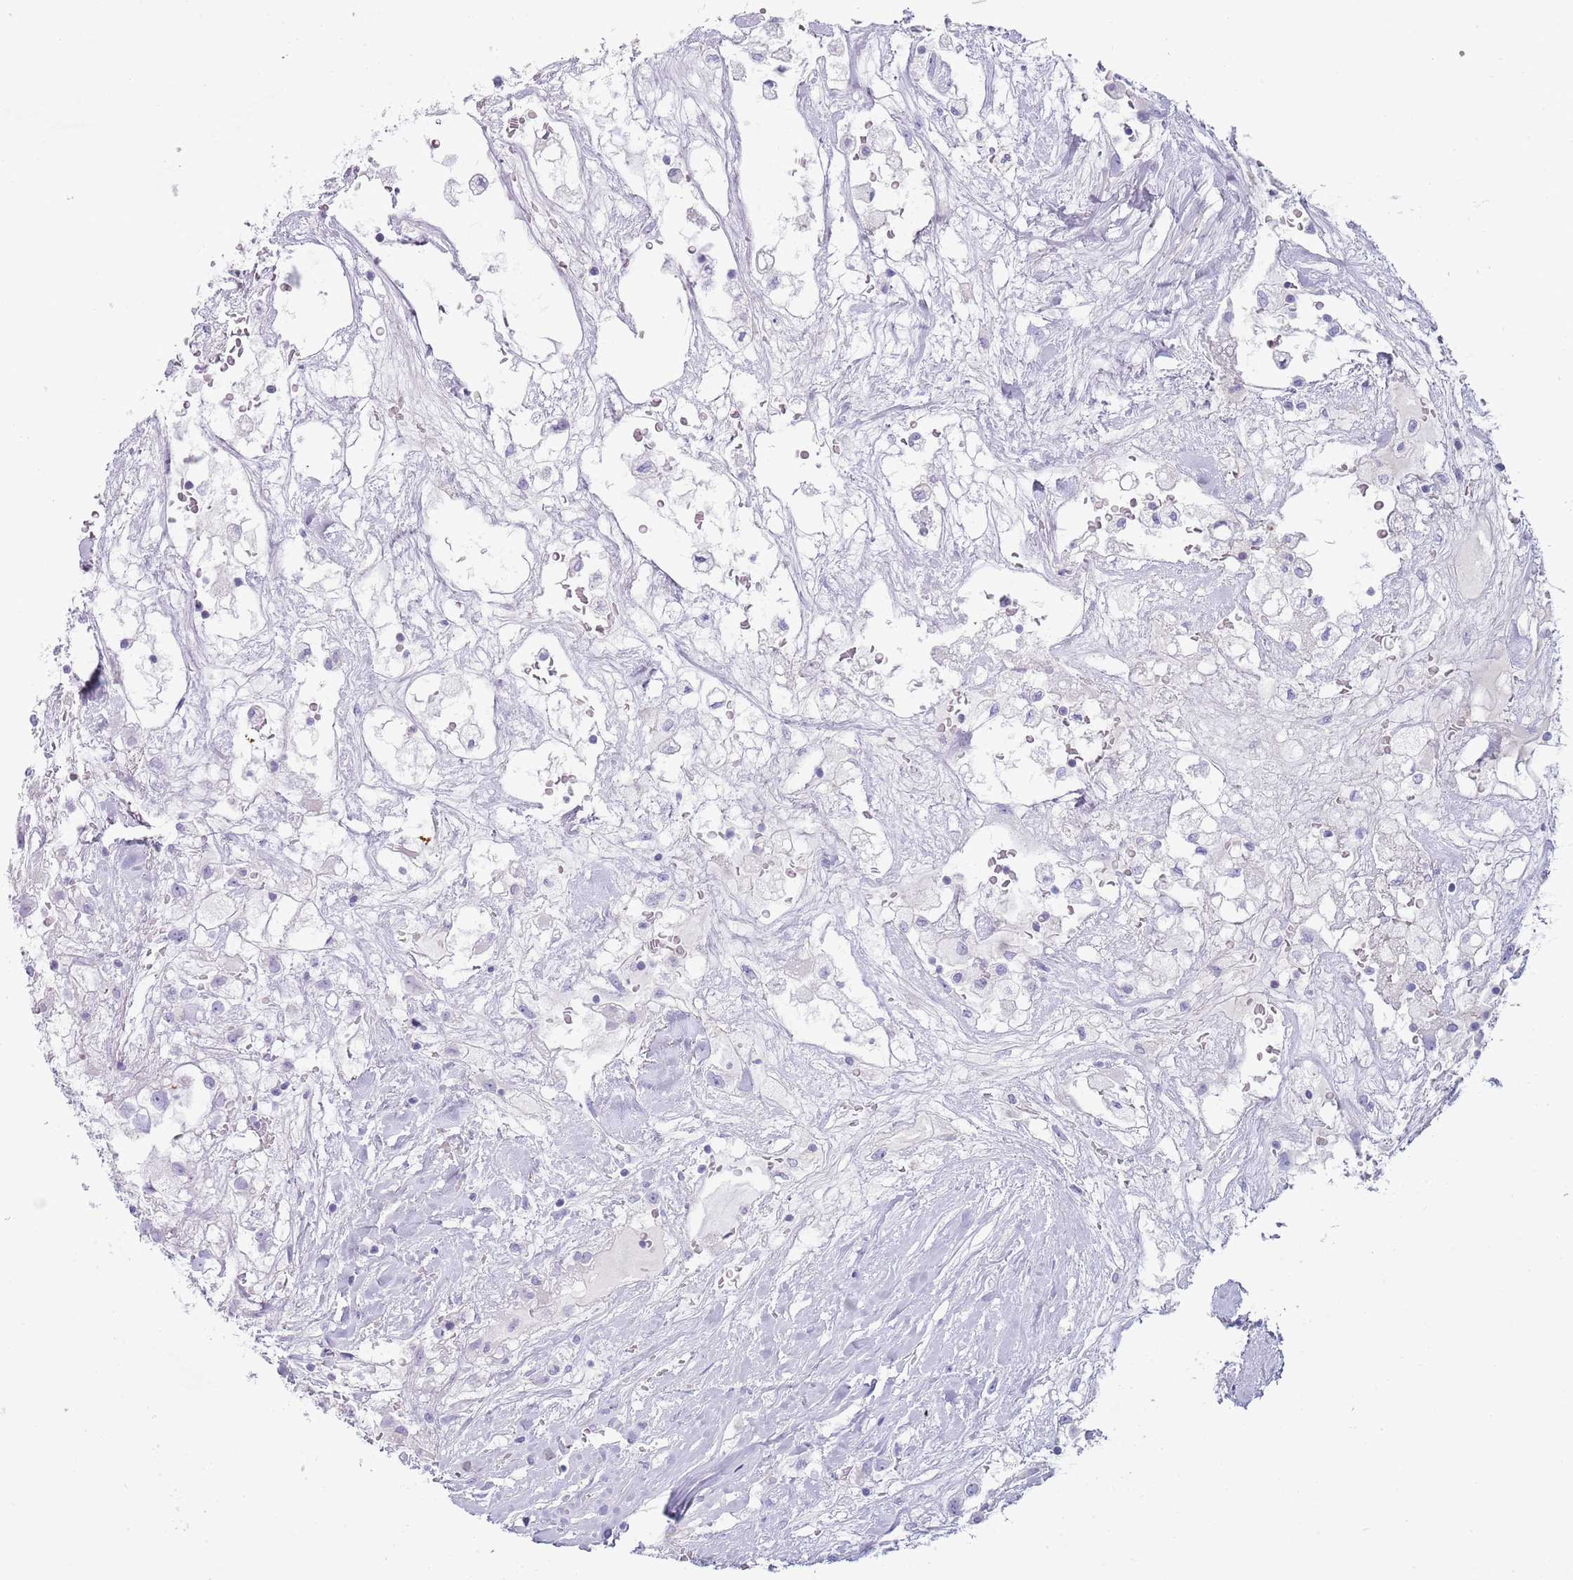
{"staining": {"intensity": "negative", "quantity": "none", "location": "none"}, "tissue": "renal cancer", "cell_type": "Tumor cells", "image_type": "cancer", "snomed": [{"axis": "morphology", "description": "Adenocarcinoma, NOS"}, {"axis": "topography", "description": "Kidney"}], "caption": "Renal adenocarcinoma stained for a protein using immunohistochemistry (IHC) exhibits no staining tumor cells.", "gene": "NBPF20", "patient": {"sex": "male", "age": 59}}